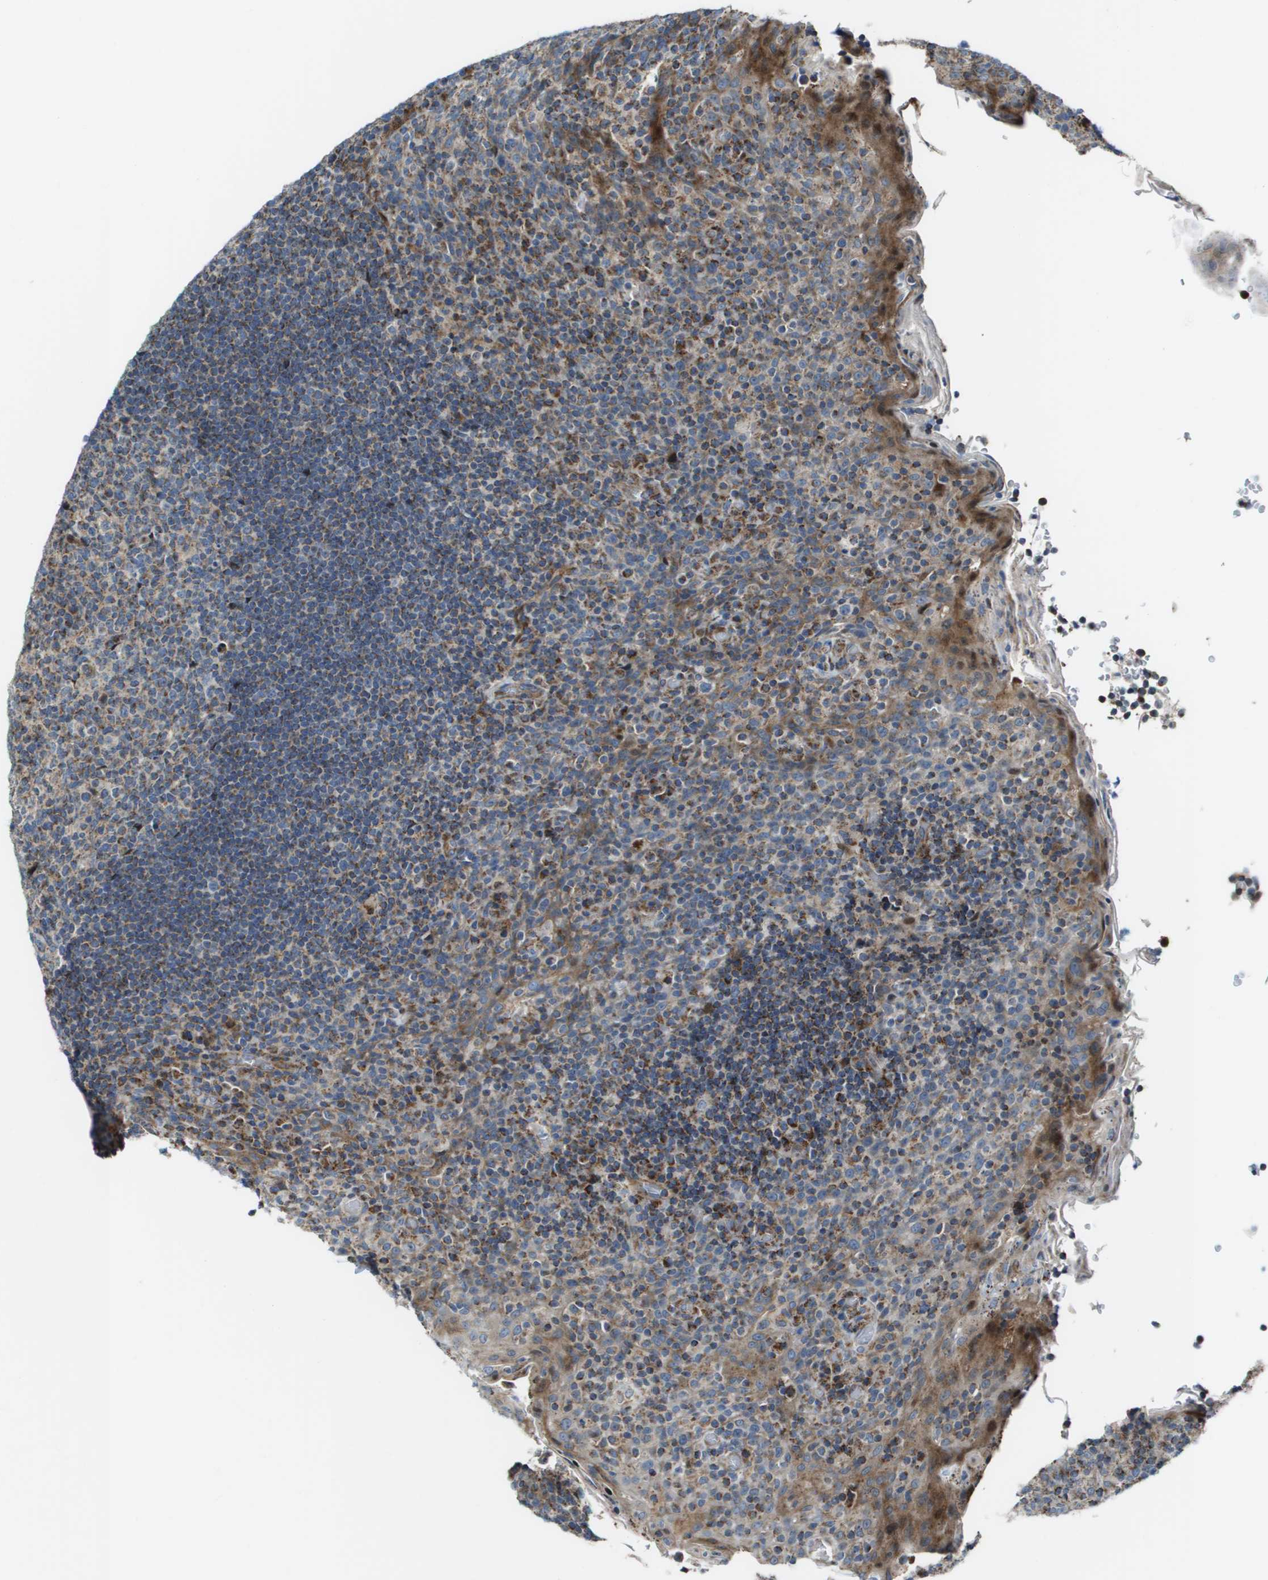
{"staining": {"intensity": "weak", "quantity": "25%-75%", "location": "cytoplasmic/membranous"}, "tissue": "tonsil", "cell_type": "Germinal center cells", "image_type": "normal", "snomed": [{"axis": "morphology", "description": "Normal tissue, NOS"}, {"axis": "topography", "description": "Tonsil"}], "caption": "Protein expression analysis of unremarkable human tonsil reveals weak cytoplasmic/membranous expression in approximately 25%-75% of germinal center cells. (brown staining indicates protein expression, while blue staining denotes nuclei).", "gene": "MGAT3", "patient": {"sex": "male", "age": 17}}